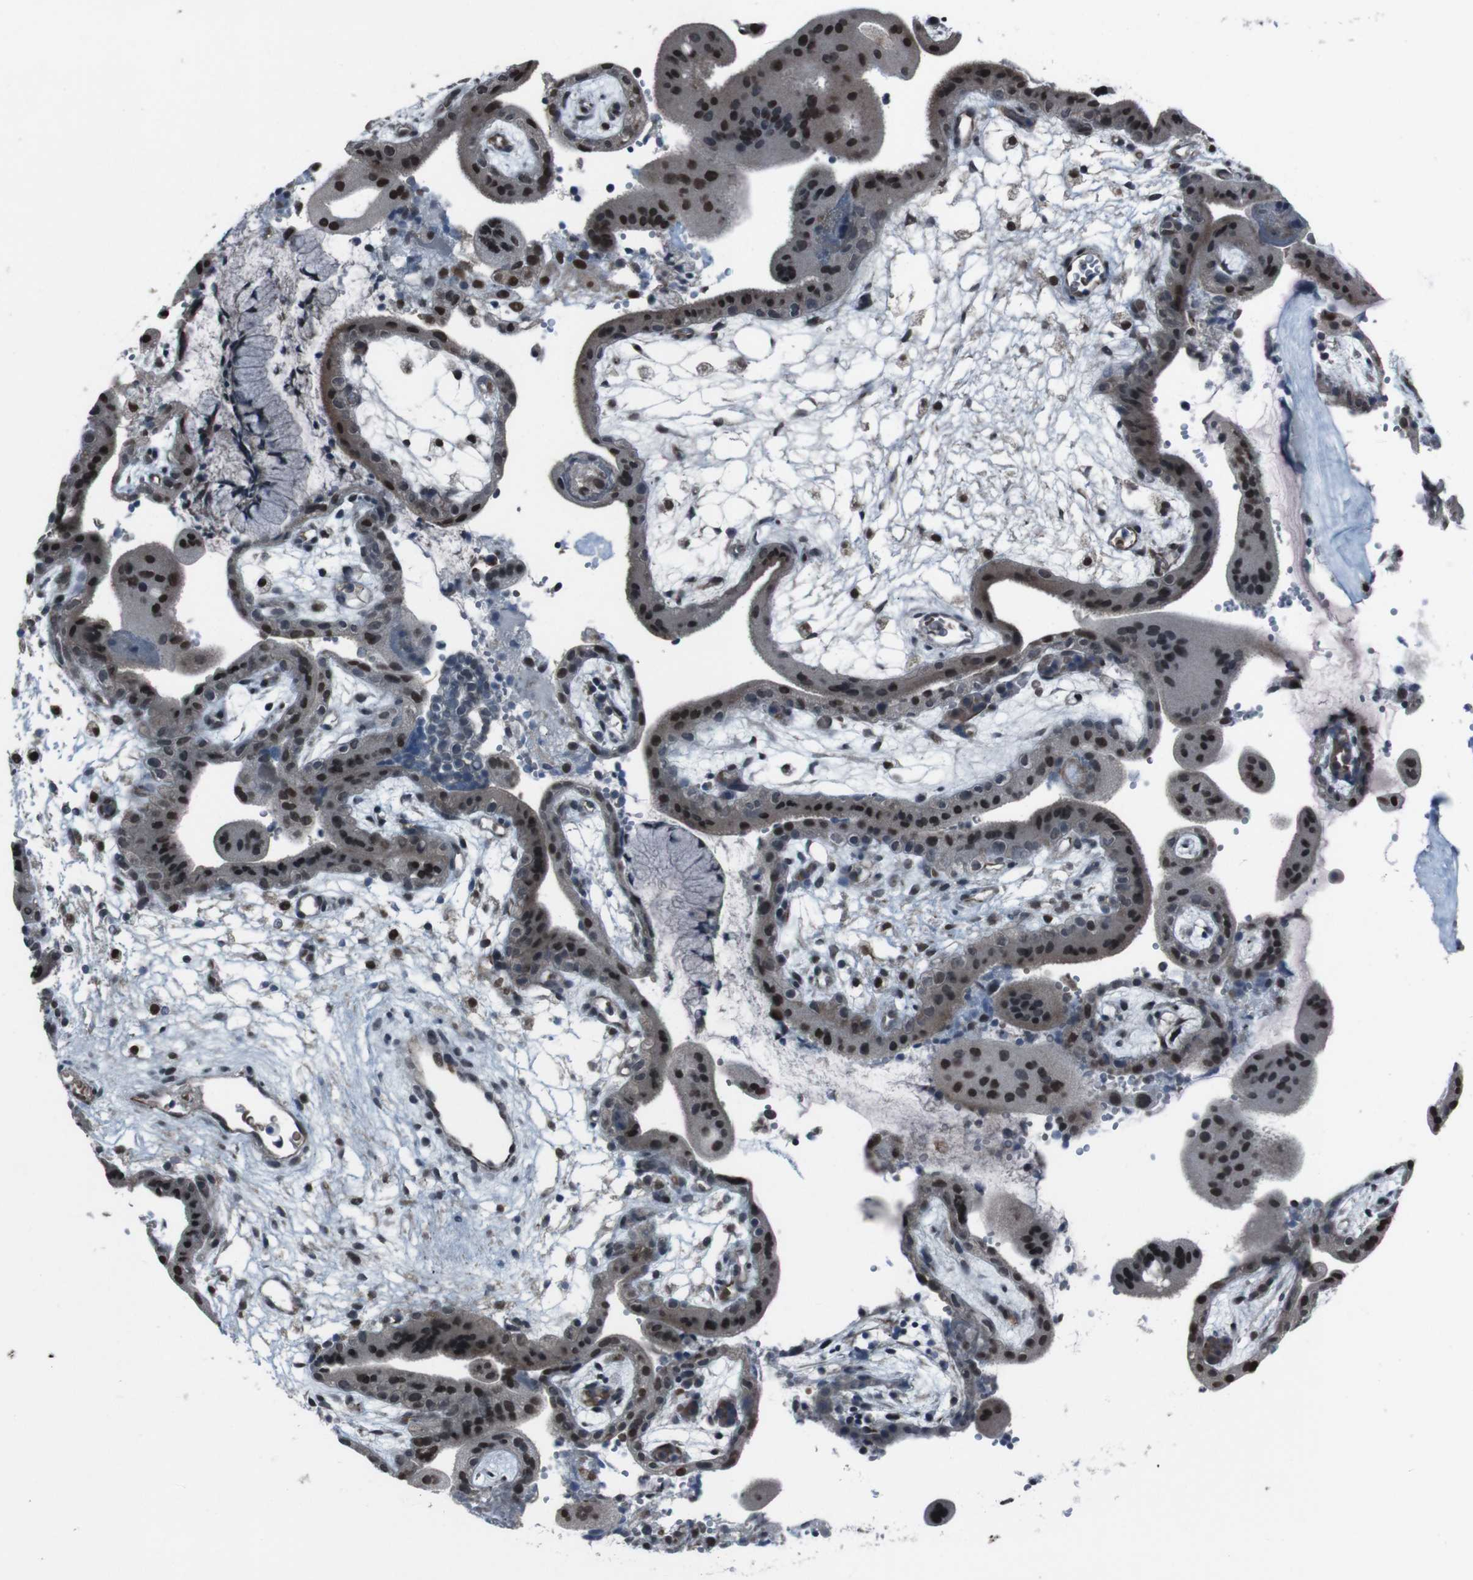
{"staining": {"intensity": "strong", "quantity": "25%-75%", "location": "nuclear"}, "tissue": "placenta", "cell_type": "Trophoblastic cells", "image_type": "normal", "snomed": [{"axis": "morphology", "description": "Normal tissue, NOS"}, {"axis": "topography", "description": "Placenta"}], "caption": "Strong nuclear protein positivity is seen in about 25%-75% of trophoblastic cells in placenta. Nuclei are stained in blue.", "gene": "SS18L1", "patient": {"sex": "female", "age": 18}}